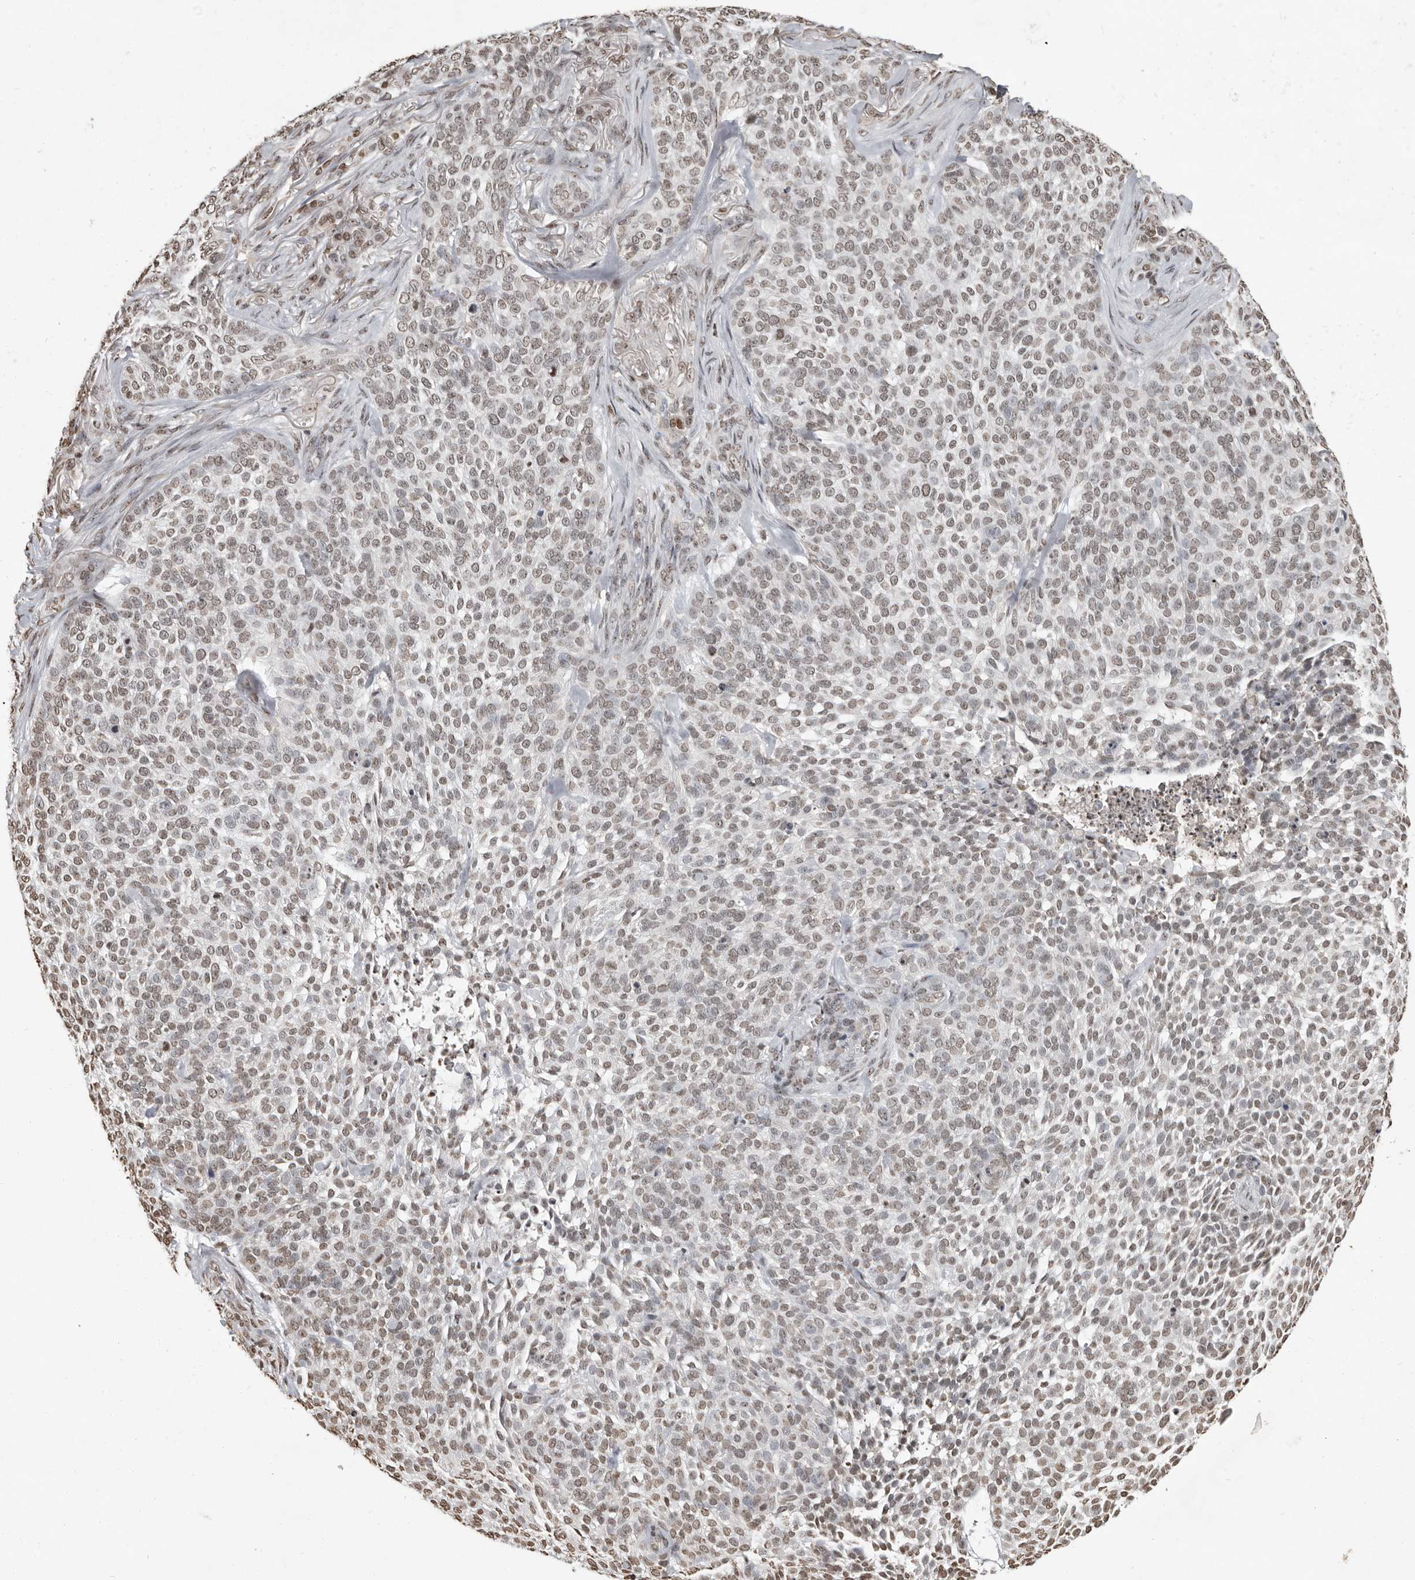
{"staining": {"intensity": "weak", "quantity": "25%-75%", "location": "nuclear"}, "tissue": "skin cancer", "cell_type": "Tumor cells", "image_type": "cancer", "snomed": [{"axis": "morphology", "description": "Basal cell carcinoma"}, {"axis": "topography", "description": "Skin"}], "caption": "IHC (DAB) staining of basal cell carcinoma (skin) demonstrates weak nuclear protein expression in about 25%-75% of tumor cells.", "gene": "WDR45", "patient": {"sex": "female", "age": 64}}